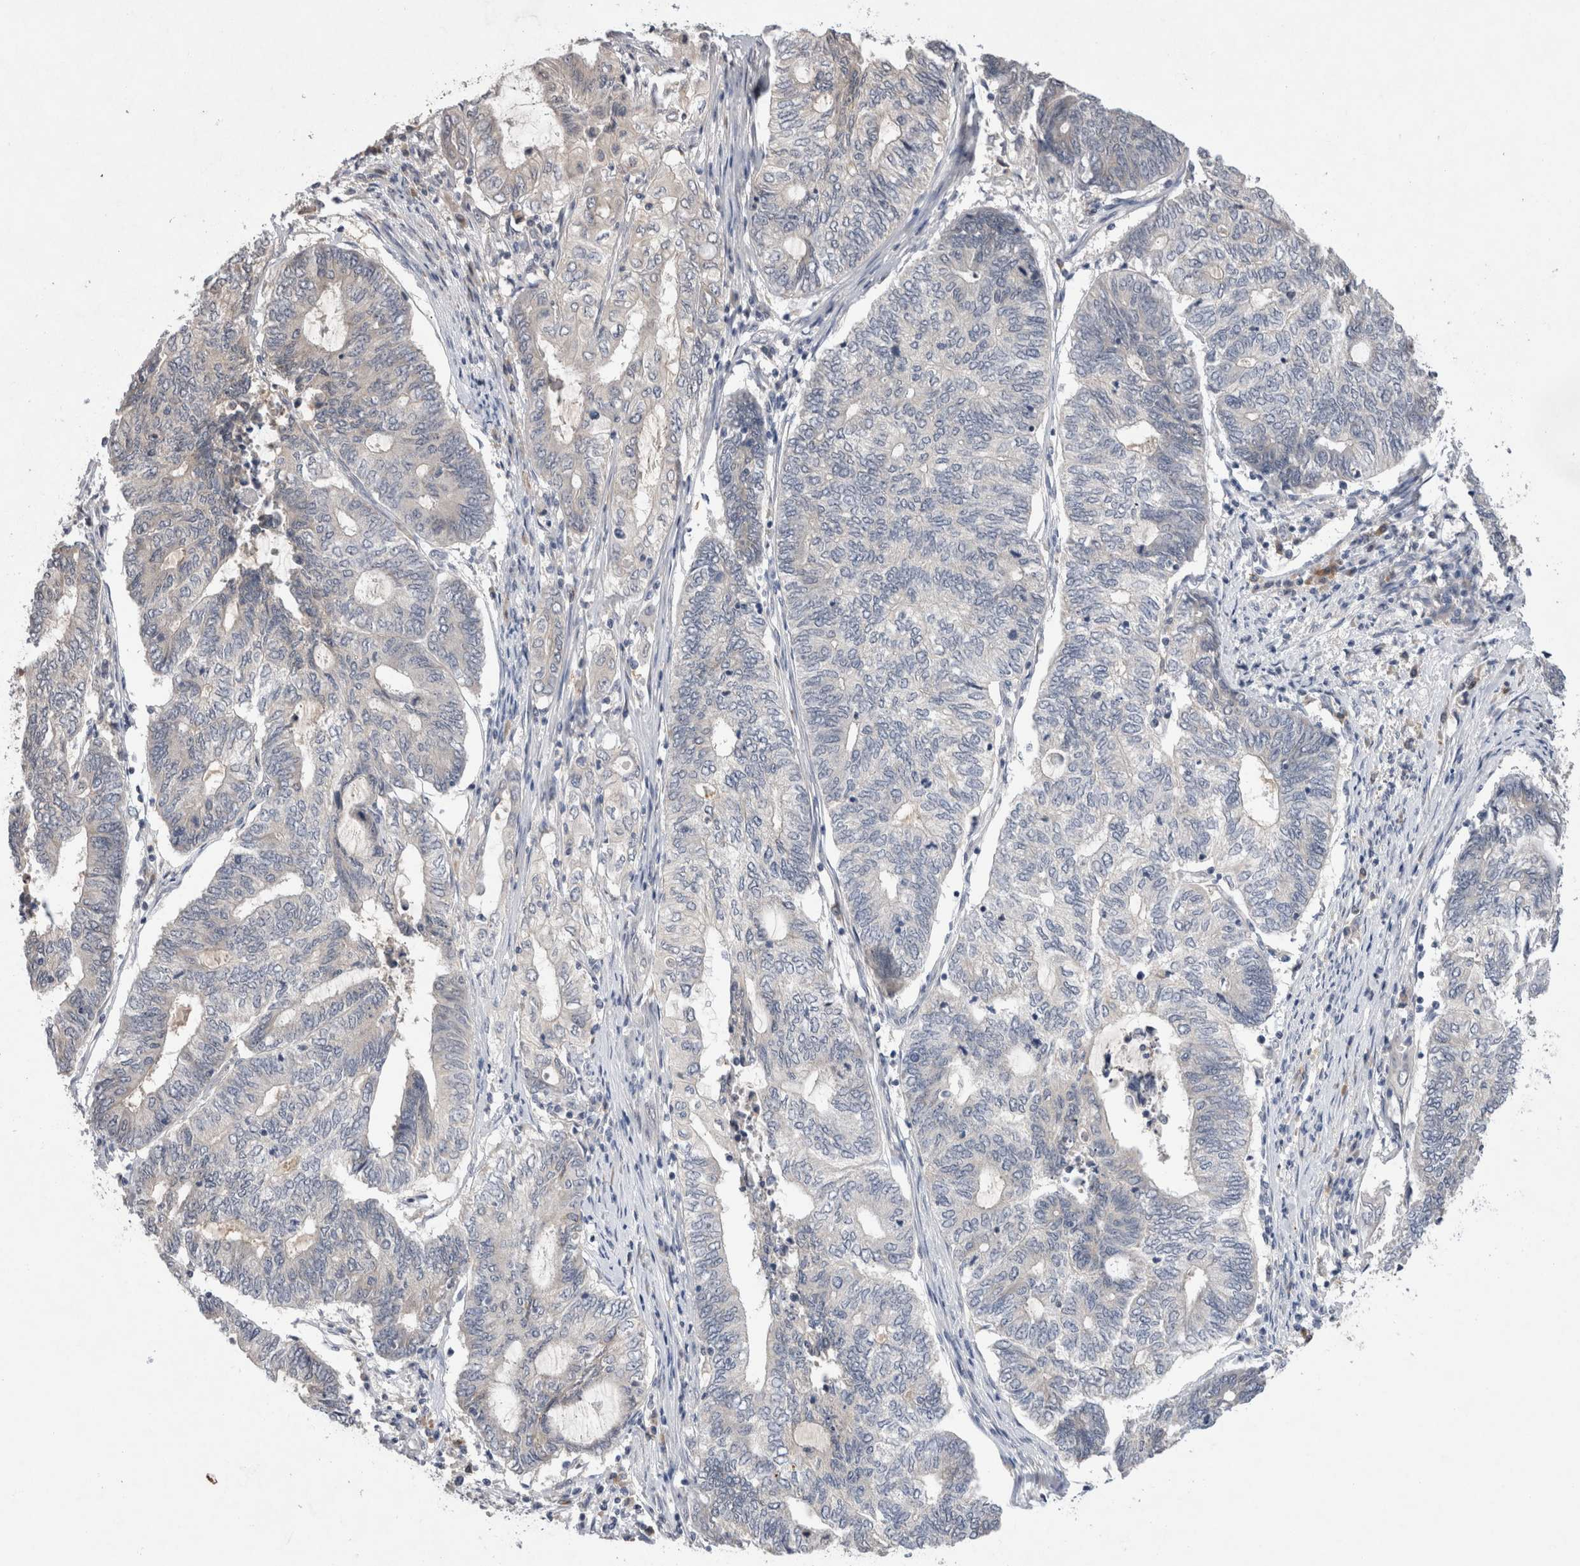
{"staining": {"intensity": "negative", "quantity": "none", "location": "none"}, "tissue": "endometrial cancer", "cell_type": "Tumor cells", "image_type": "cancer", "snomed": [{"axis": "morphology", "description": "Adenocarcinoma, NOS"}, {"axis": "topography", "description": "Uterus"}, {"axis": "topography", "description": "Endometrium"}], "caption": "DAB immunohistochemical staining of adenocarcinoma (endometrial) reveals no significant staining in tumor cells.", "gene": "VSIG4", "patient": {"sex": "female", "age": 70}}